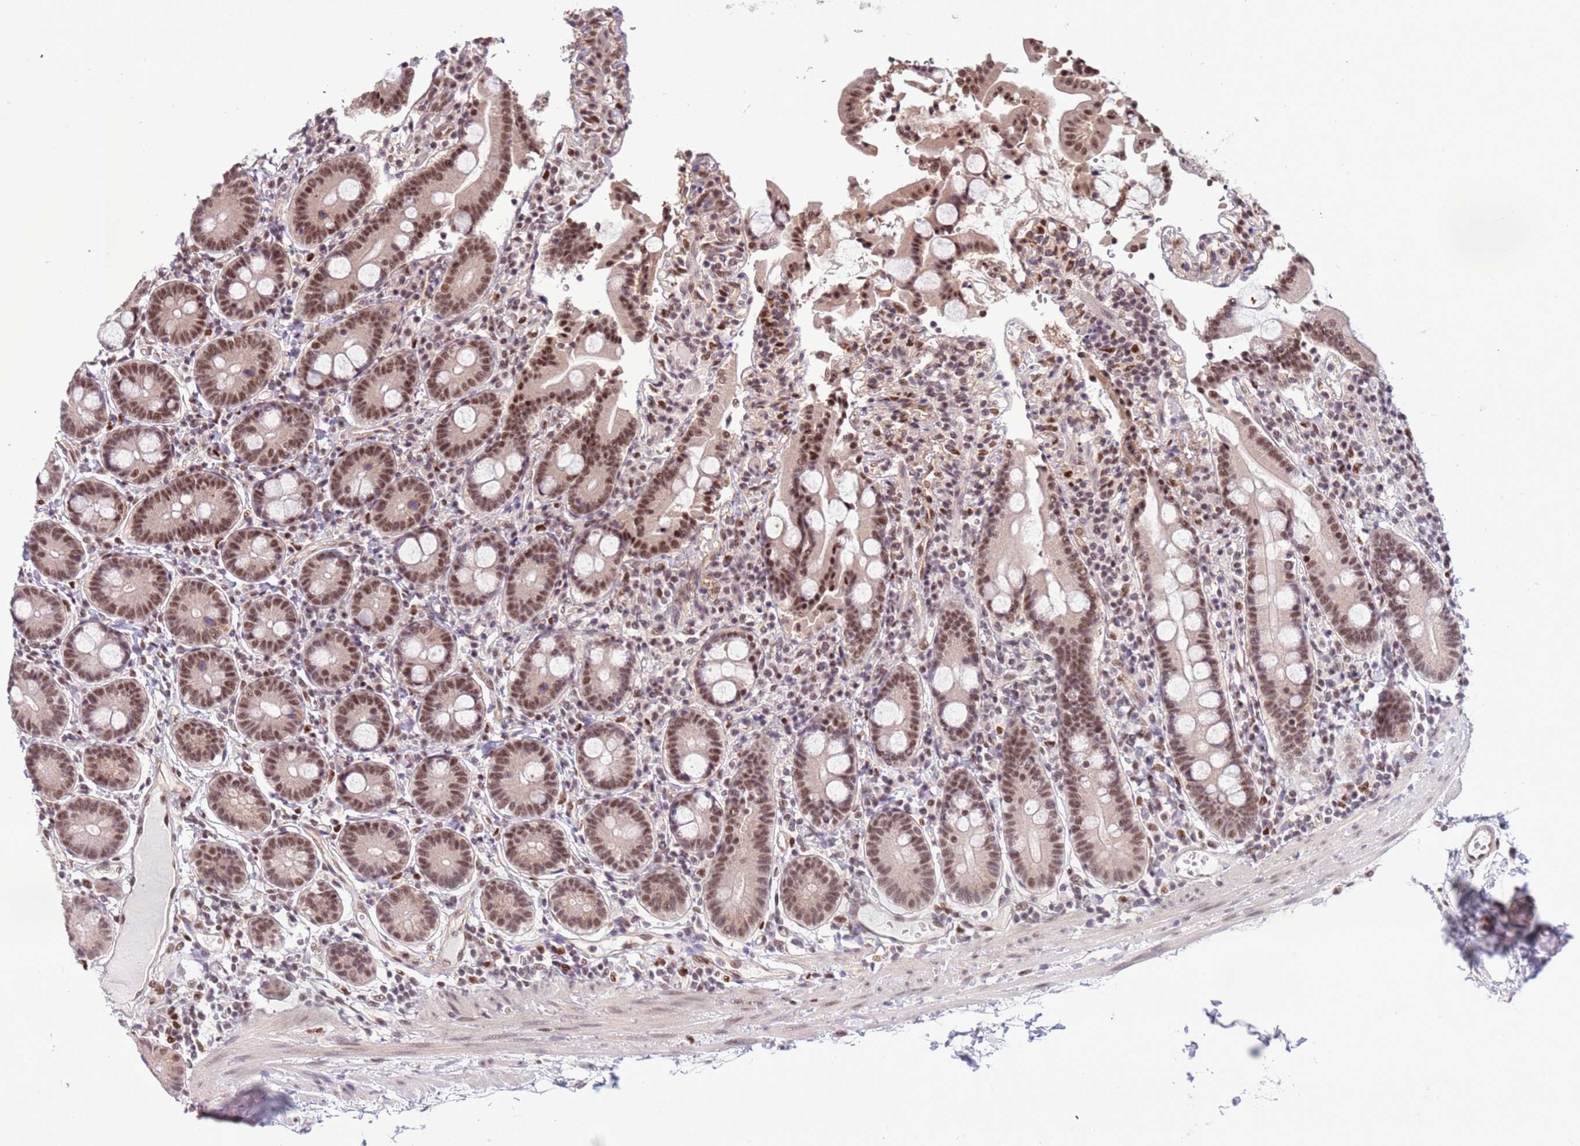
{"staining": {"intensity": "moderate", "quantity": ">75%", "location": "nuclear"}, "tissue": "duodenum", "cell_type": "Glandular cells", "image_type": "normal", "snomed": [{"axis": "morphology", "description": "Normal tissue, NOS"}, {"axis": "topography", "description": "Duodenum"}], "caption": "Immunohistochemical staining of normal human duodenum shows >75% levels of moderate nuclear protein expression in about >75% of glandular cells. (brown staining indicates protein expression, while blue staining denotes nuclei).", "gene": "PRPF6", "patient": {"sex": "male", "age": 55}}